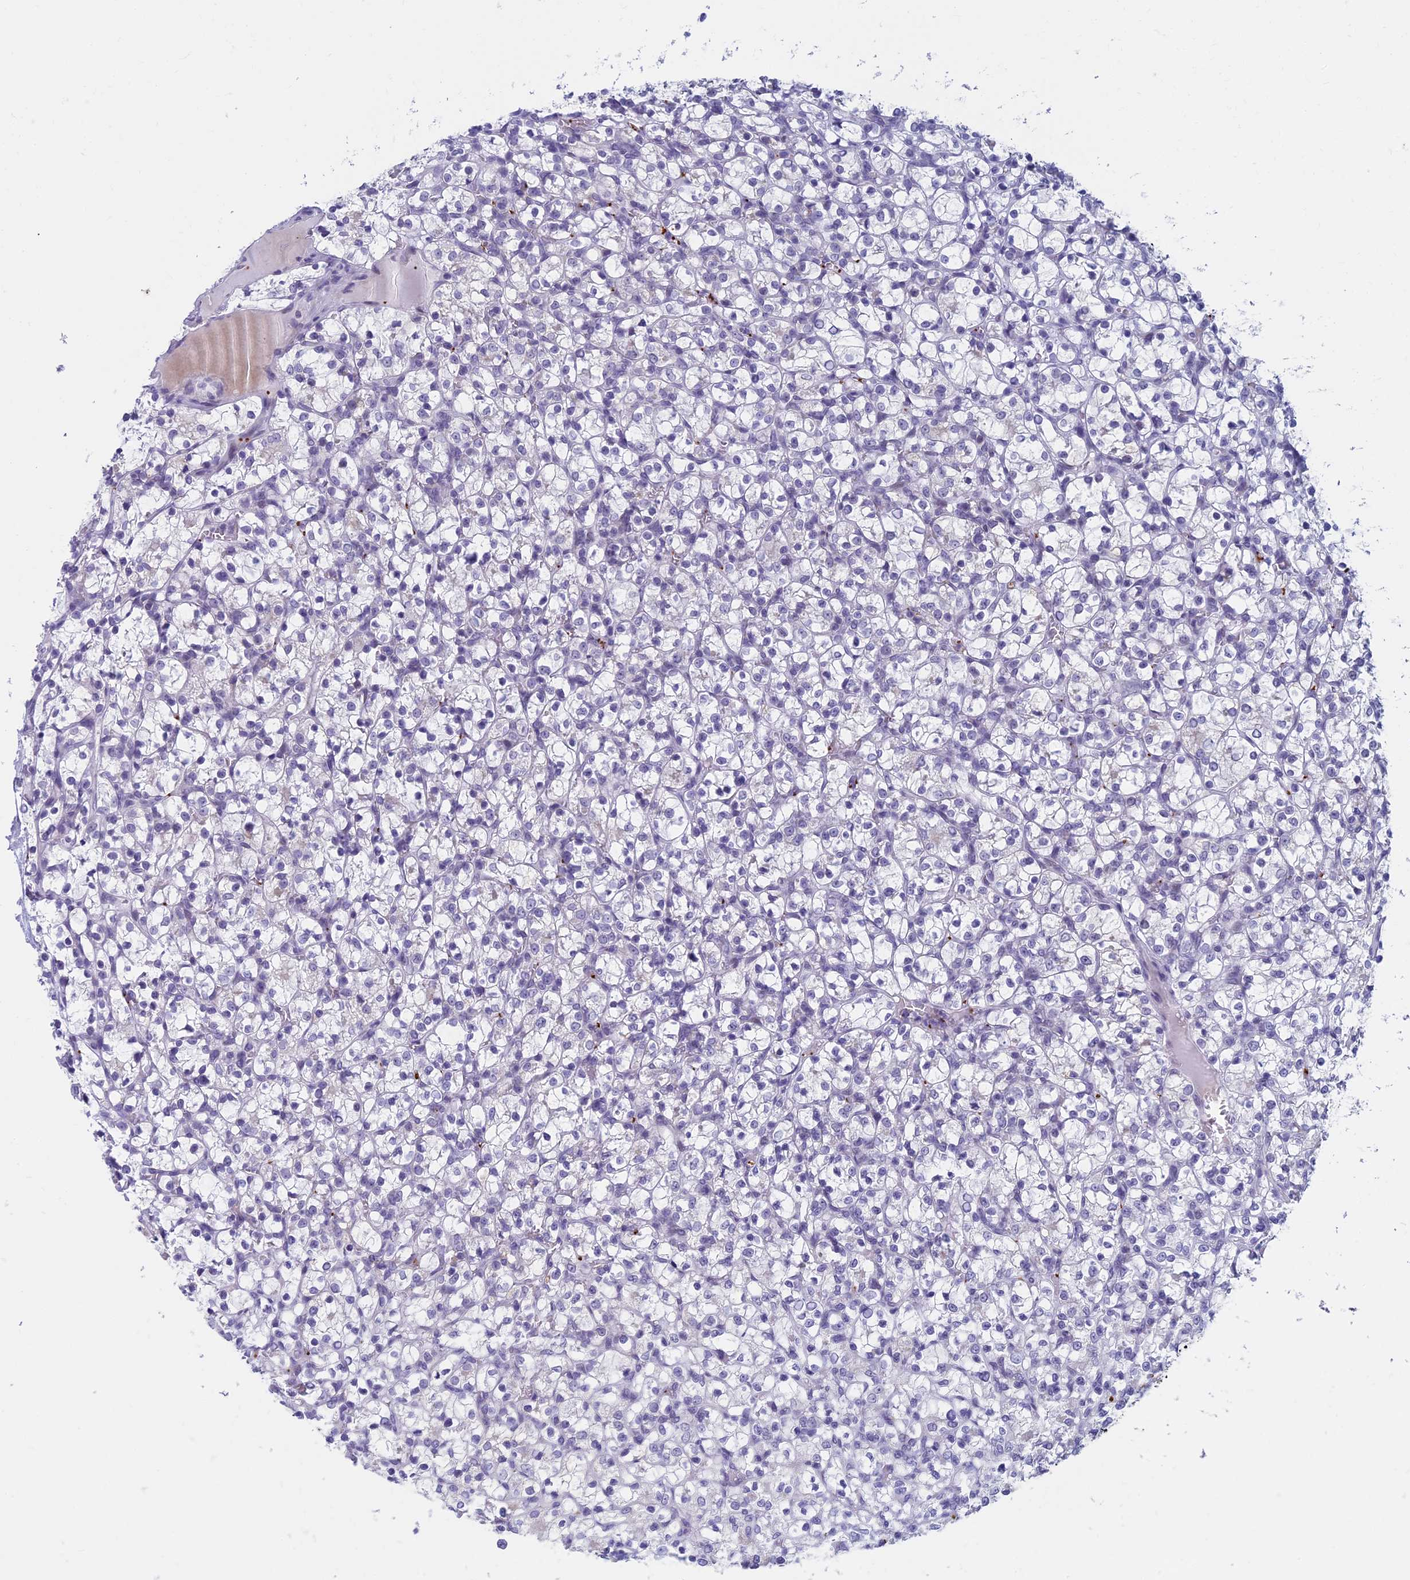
{"staining": {"intensity": "negative", "quantity": "none", "location": "none"}, "tissue": "renal cancer", "cell_type": "Tumor cells", "image_type": "cancer", "snomed": [{"axis": "morphology", "description": "Adenocarcinoma, NOS"}, {"axis": "topography", "description": "Kidney"}], "caption": "The immunohistochemistry (IHC) image has no significant staining in tumor cells of adenocarcinoma (renal) tissue.", "gene": "AIFM2", "patient": {"sex": "female", "age": 69}}